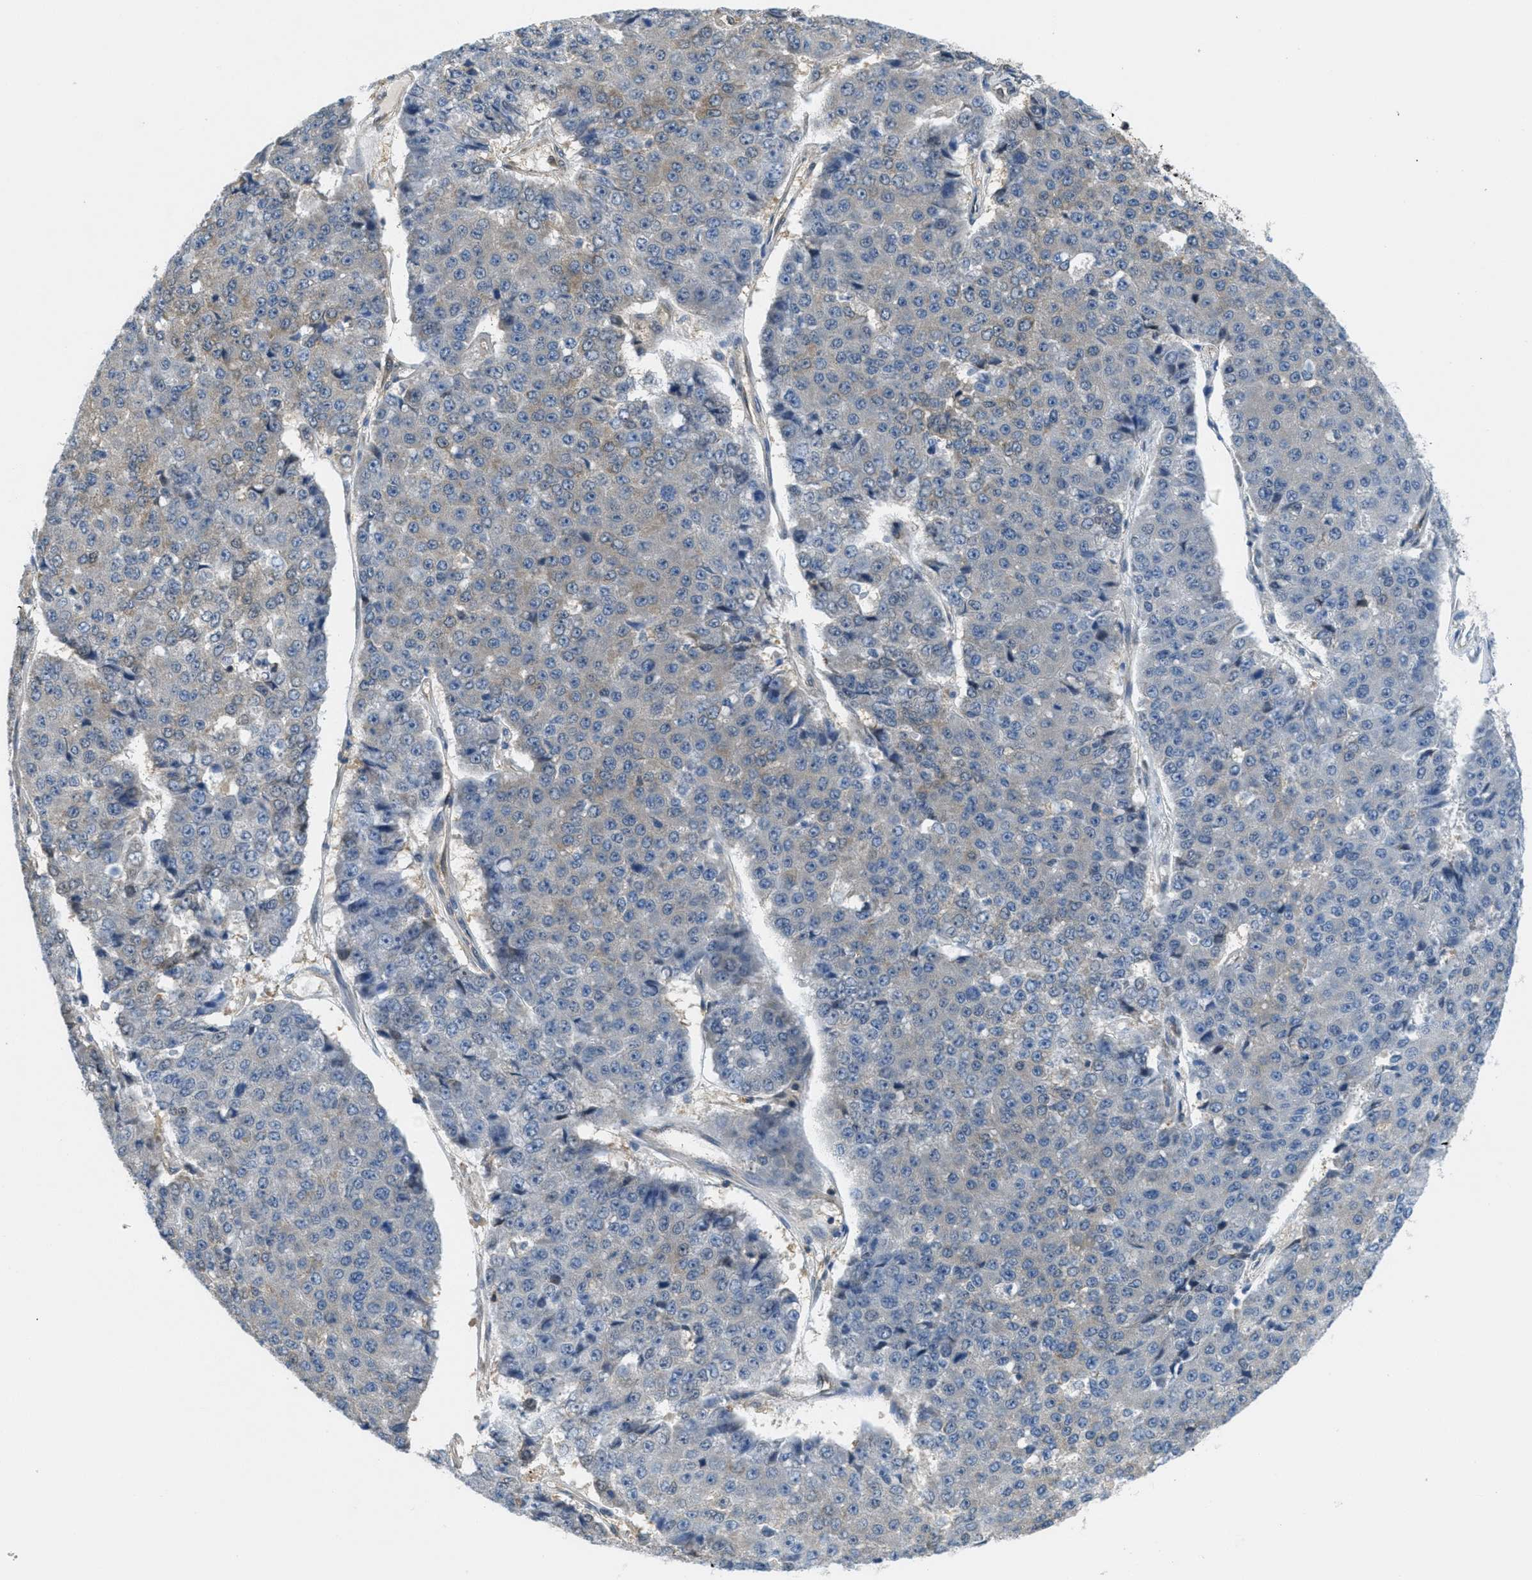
{"staining": {"intensity": "weak", "quantity": "<25%", "location": "cytoplasmic/membranous"}, "tissue": "pancreatic cancer", "cell_type": "Tumor cells", "image_type": "cancer", "snomed": [{"axis": "morphology", "description": "Adenocarcinoma, NOS"}, {"axis": "topography", "description": "Pancreas"}], "caption": "Immunohistochemistry image of pancreatic adenocarcinoma stained for a protein (brown), which reveals no expression in tumor cells.", "gene": "PIP5K1C", "patient": {"sex": "male", "age": 50}}